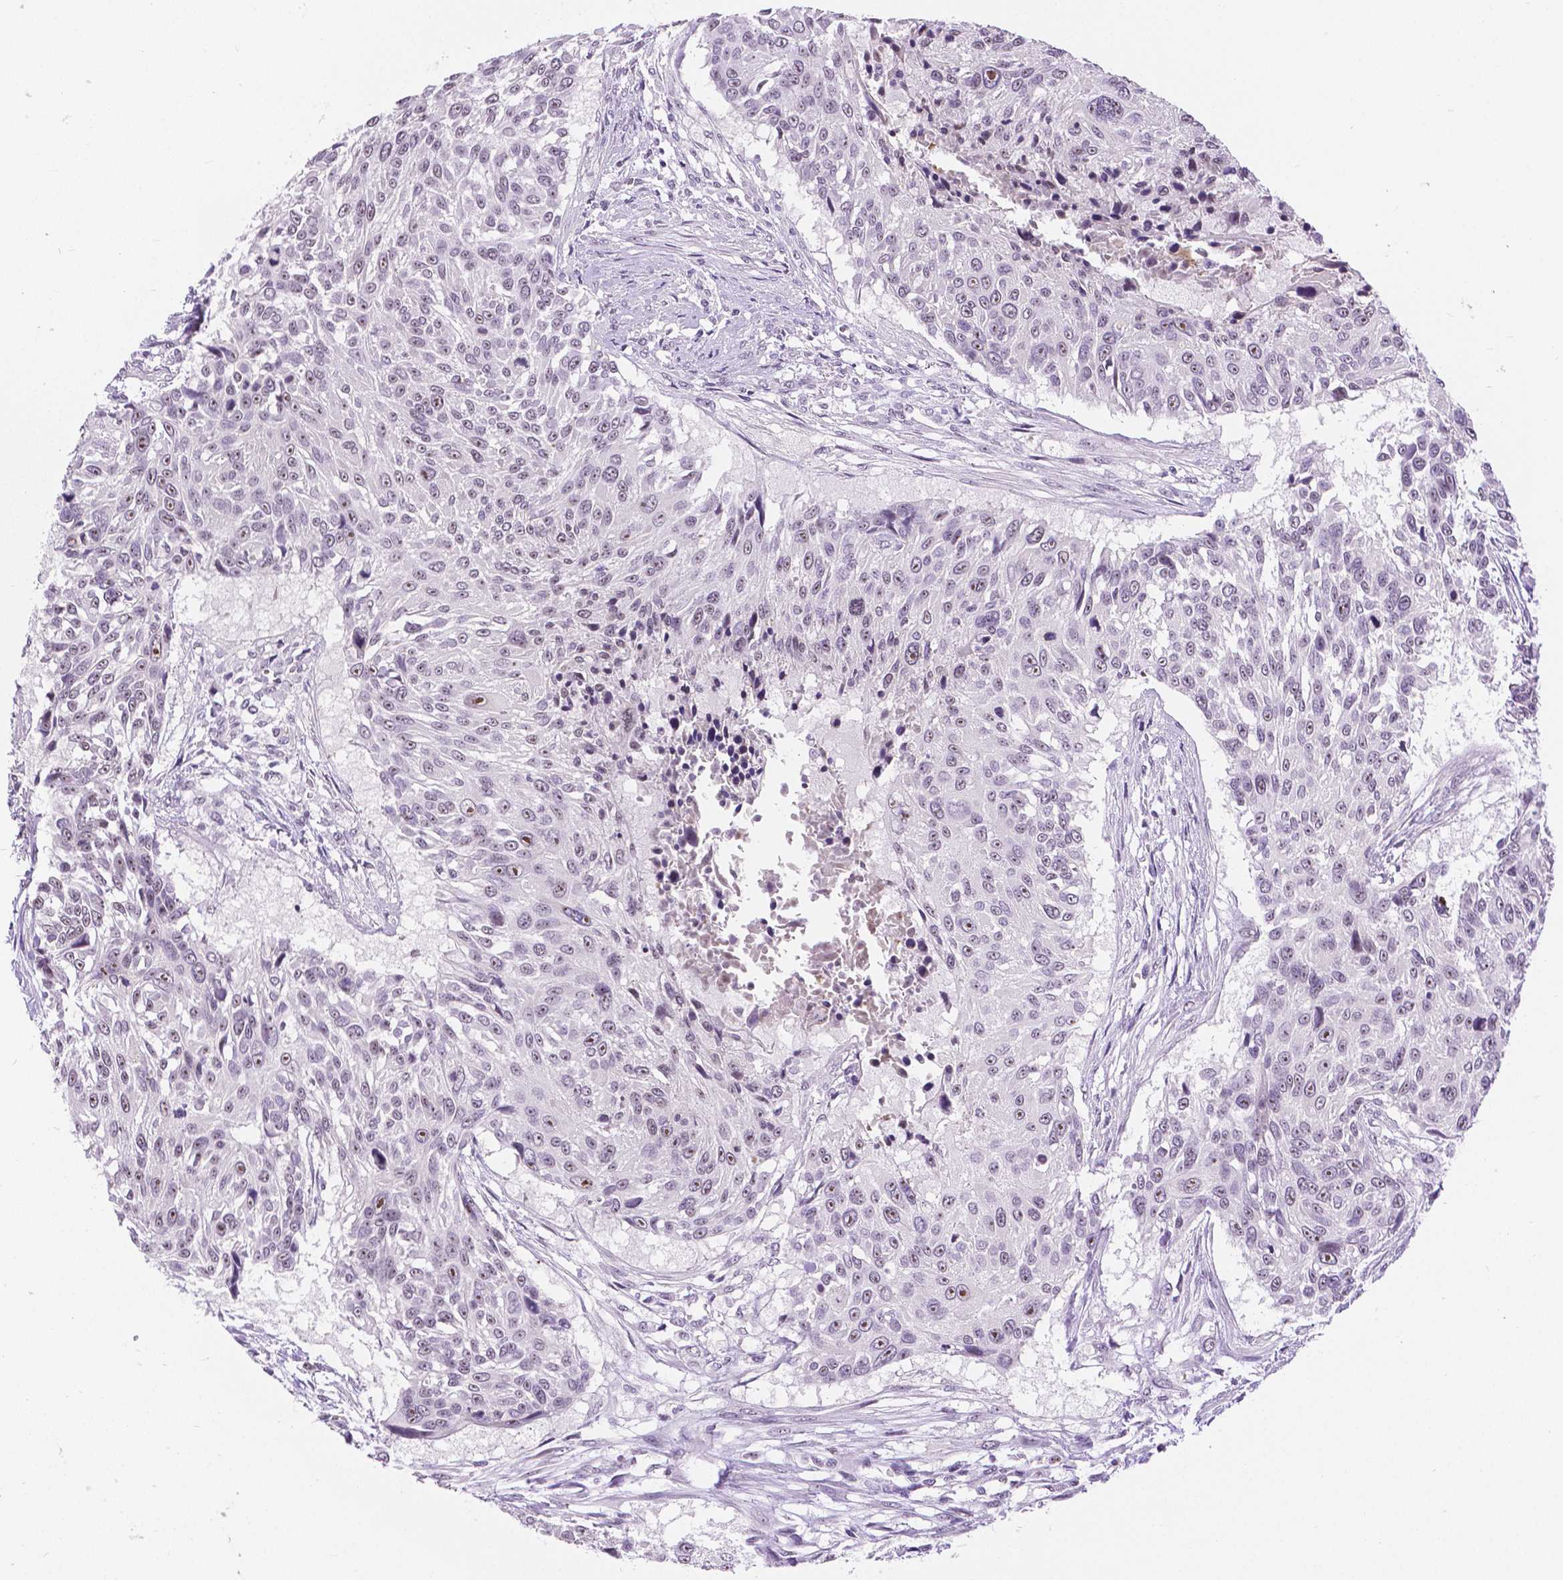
{"staining": {"intensity": "weak", "quantity": "25%-75%", "location": "nuclear"}, "tissue": "urothelial cancer", "cell_type": "Tumor cells", "image_type": "cancer", "snomed": [{"axis": "morphology", "description": "Urothelial carcinoma, NOS"}, {"axis": "topography", "description": "Urinary bladder"}], "caption": "Brown immunohistochemical staining in human urothelial cancer shows weak nuclear expression in approximately 25%-75% of tumor cells. The staining is performed using DAB brown chromogen to label protein expression. The nuclei are counter-stained blue using hematoxylin.", "gene": "NHP2", "patient": {"sex": "male", "age": 55}}